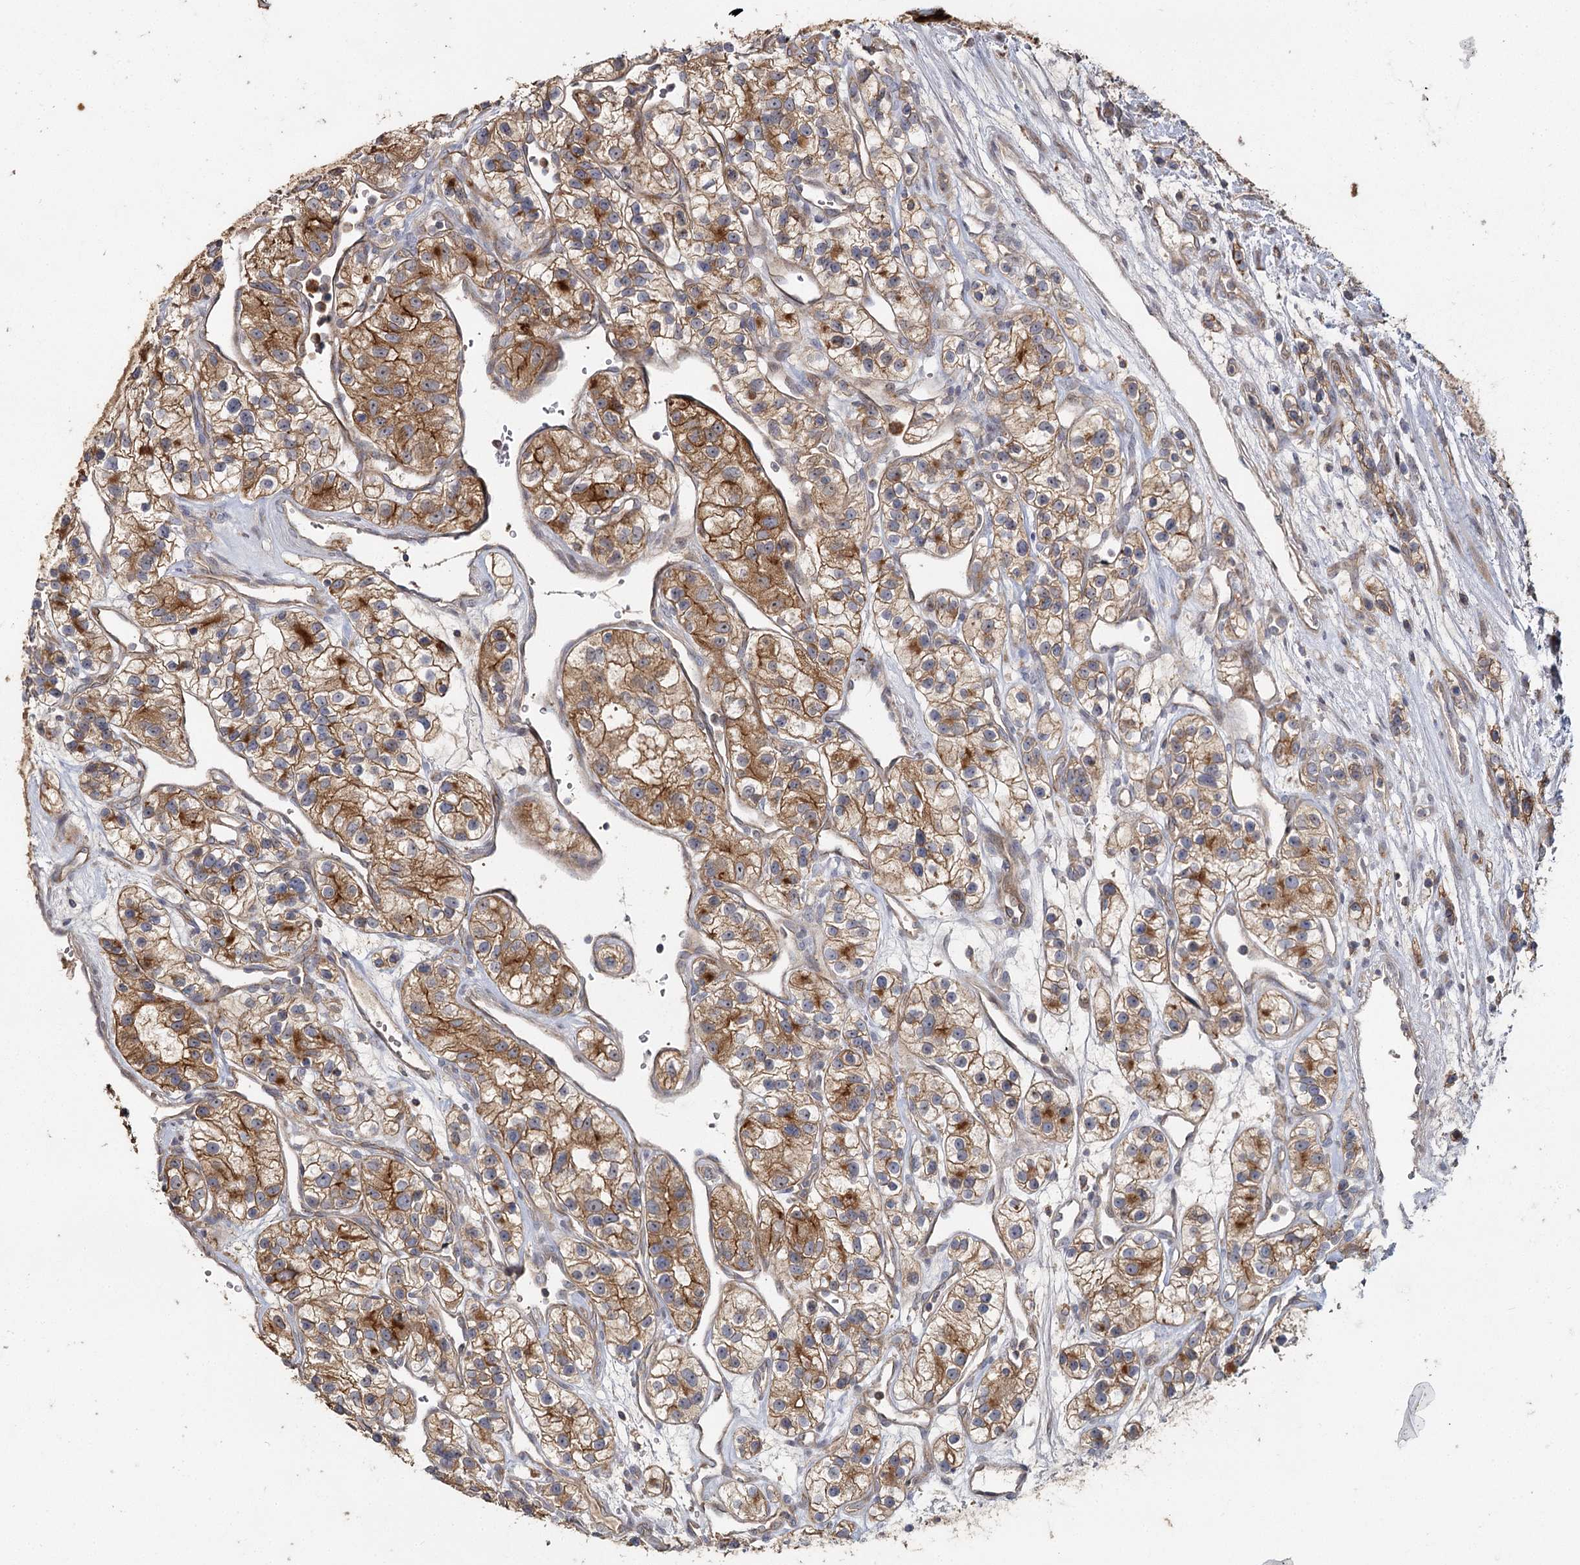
{"staining": {"intensity": "moderate", "quantity": ">75%", "location": "cytoplasmic/membranous"}, "tissue": "renal cancer", "cell_type": "Tumor cells", "image_type": "cancer", "snomed": [{"axis": "morphology", "description": "Adenocarcinoma, NOS"}, {"axis": "topography", "description": "Kidney"}], "caption": "Brown immunohistochemical staining in human renal cancer (adenocarcinoma) shows moderate cytoplasmic/membranous expression in approximately >75% of tumor cells.", "gene": "ANGPTL5", "patient": {"sex": "female", "age": 57}}